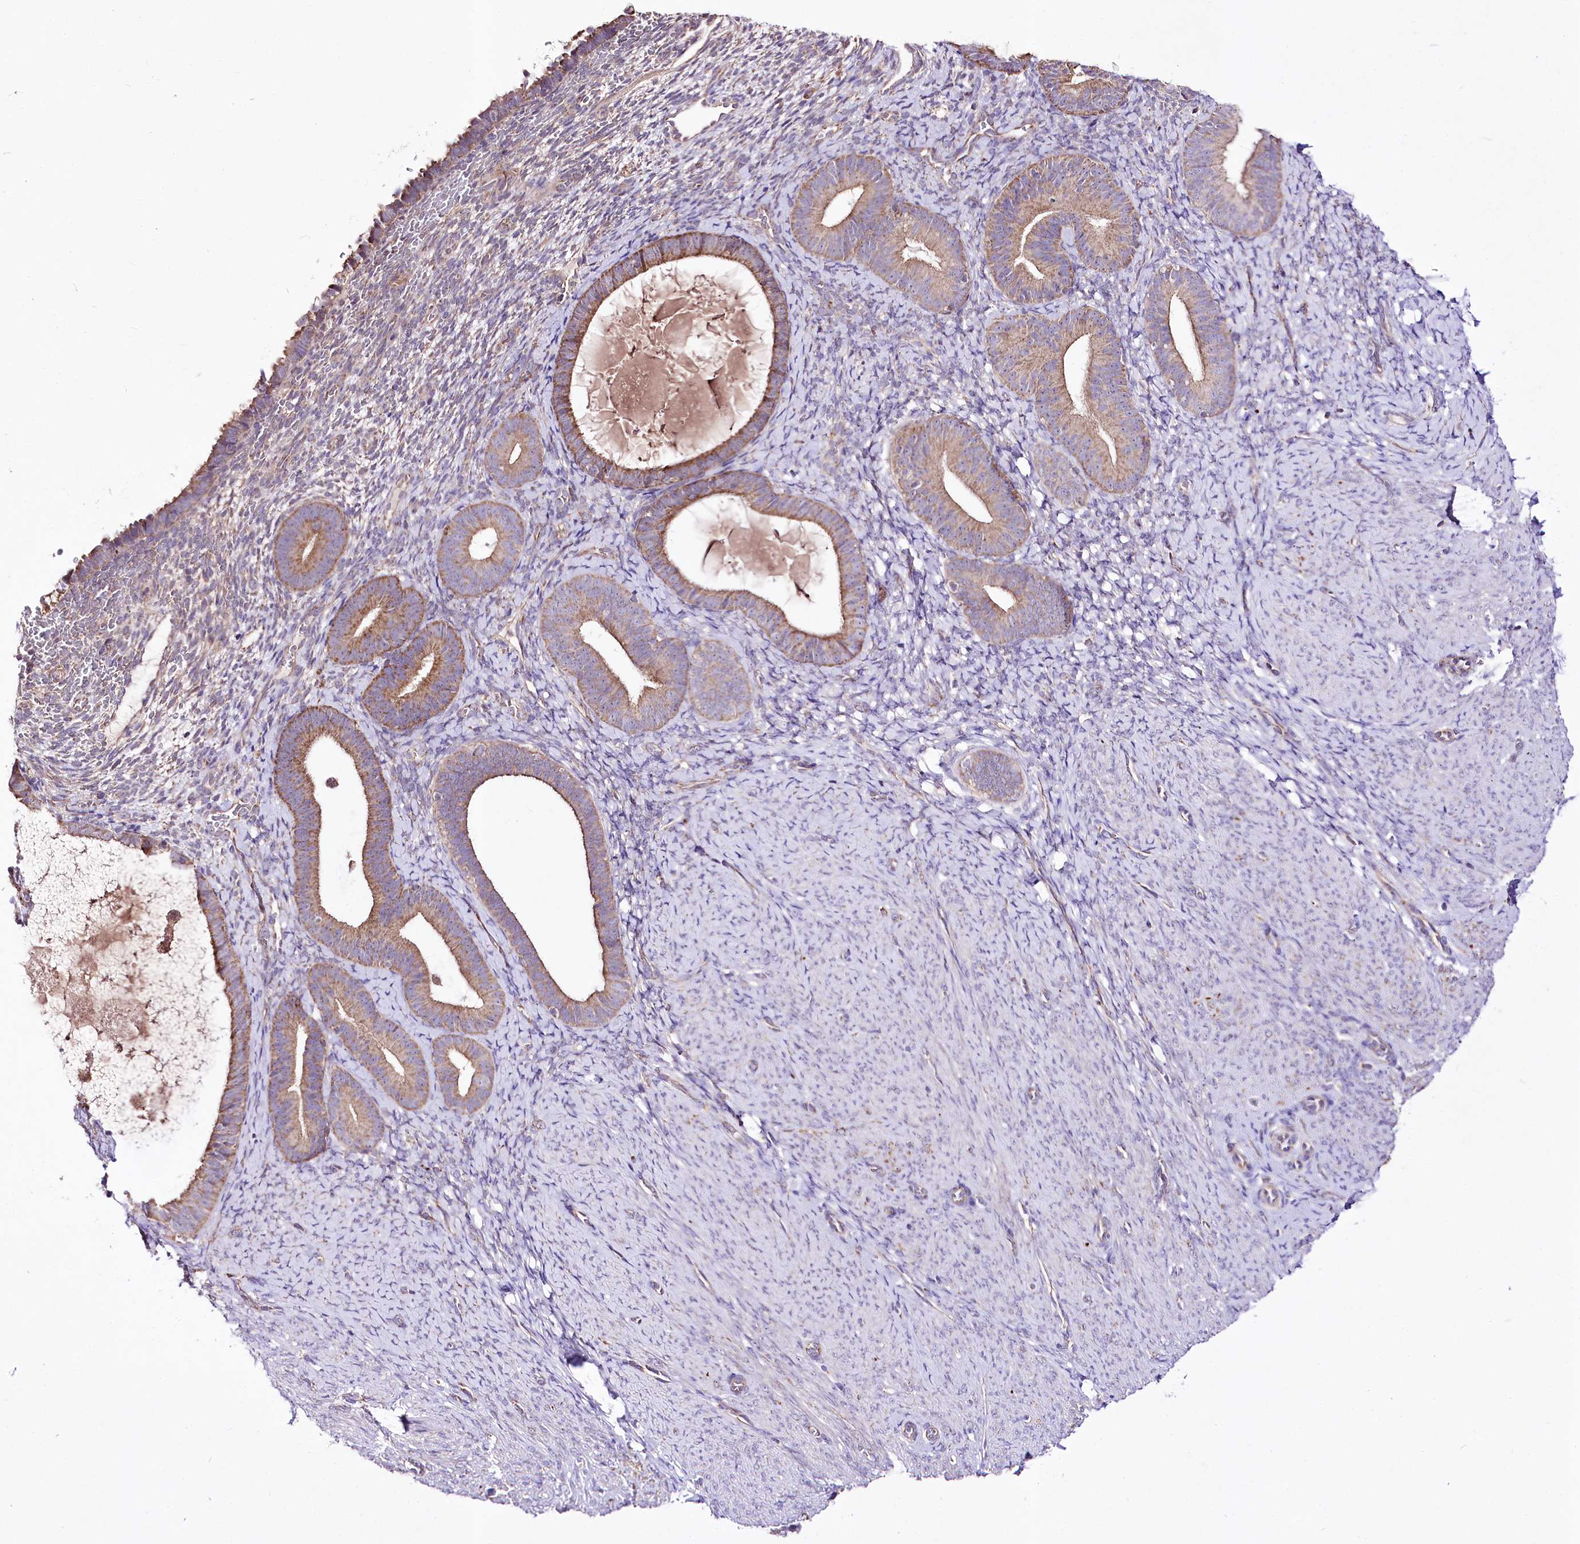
{"staining": {"intensity": "weak", "quantity": "<25%", "location": "cytoplasmic/membranous"}, "tissue": "endometrium", "cell_type": "Cells in endometrial stroma", "image_type": "normal", "snomed": [{"axis": "morphology", "description": "Normal tissue, NOS"}, {"axis": "topography", "description": "Endometrium"}], "caption": "Protein analysis of benign endometrium reveals no significant positivity in cells in endometrial stroma.", "gene": "ATE1", "patient": {"sex": "female", "age": 65}}